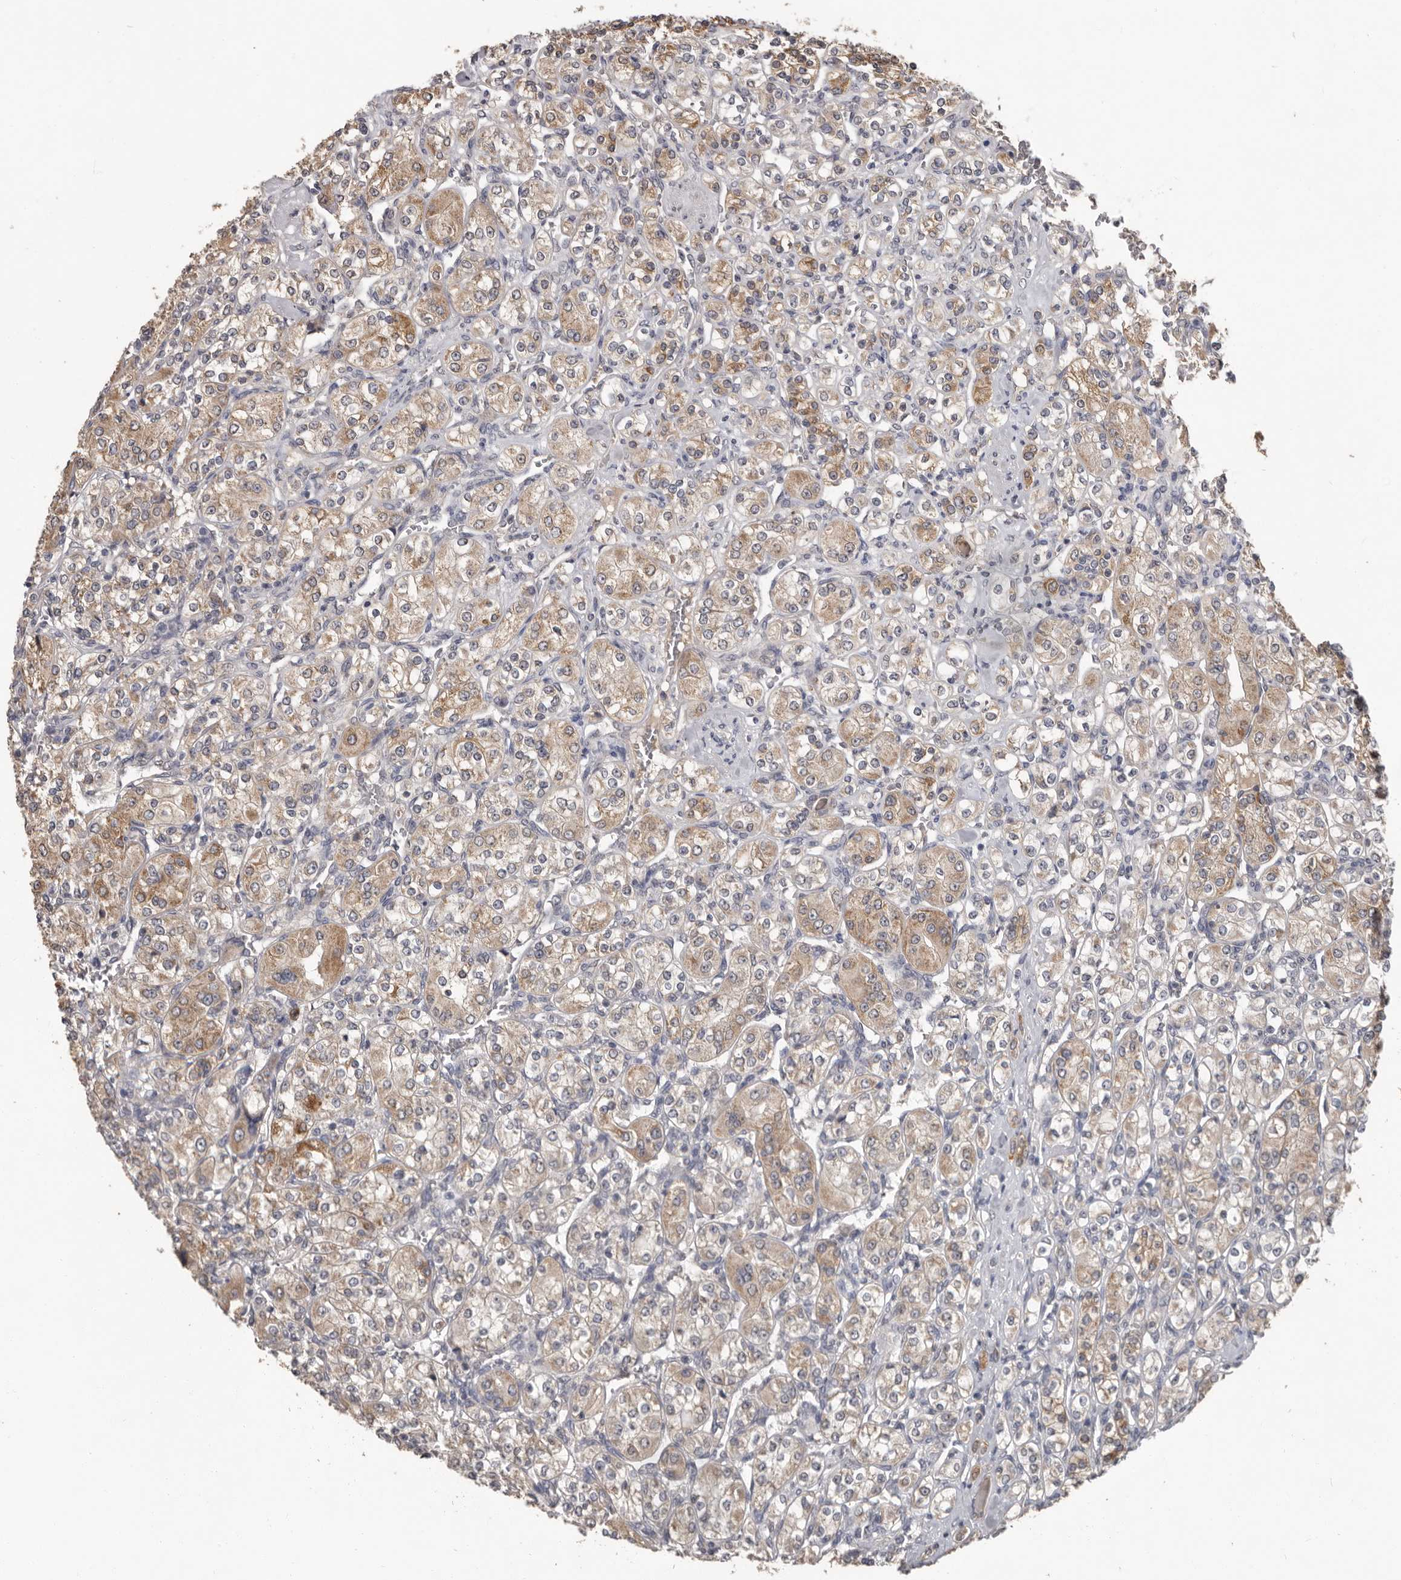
{"staining": {"intensity": "moderate", "quantity": ">75%", "location": "cytoplasmic/membranous"}, "tissue": "renal cancer", "cell_type": "Tumor cells", "image_type": "cancer", "snomed": [{"axis": "morphology", "description": "Adenocarcinoma, NOS"}, {"axis": "topography", "description": "Kidney"}], "caption": "There is medium levels of moderate cytoplasmic/membranous staining in tumor cells of renal cancer (adenocarcinoma), as demonstrated by immunohistochemical staining (brown color).", "gene": "MTF1", "patient": {"sex": "male", "age": 77}}